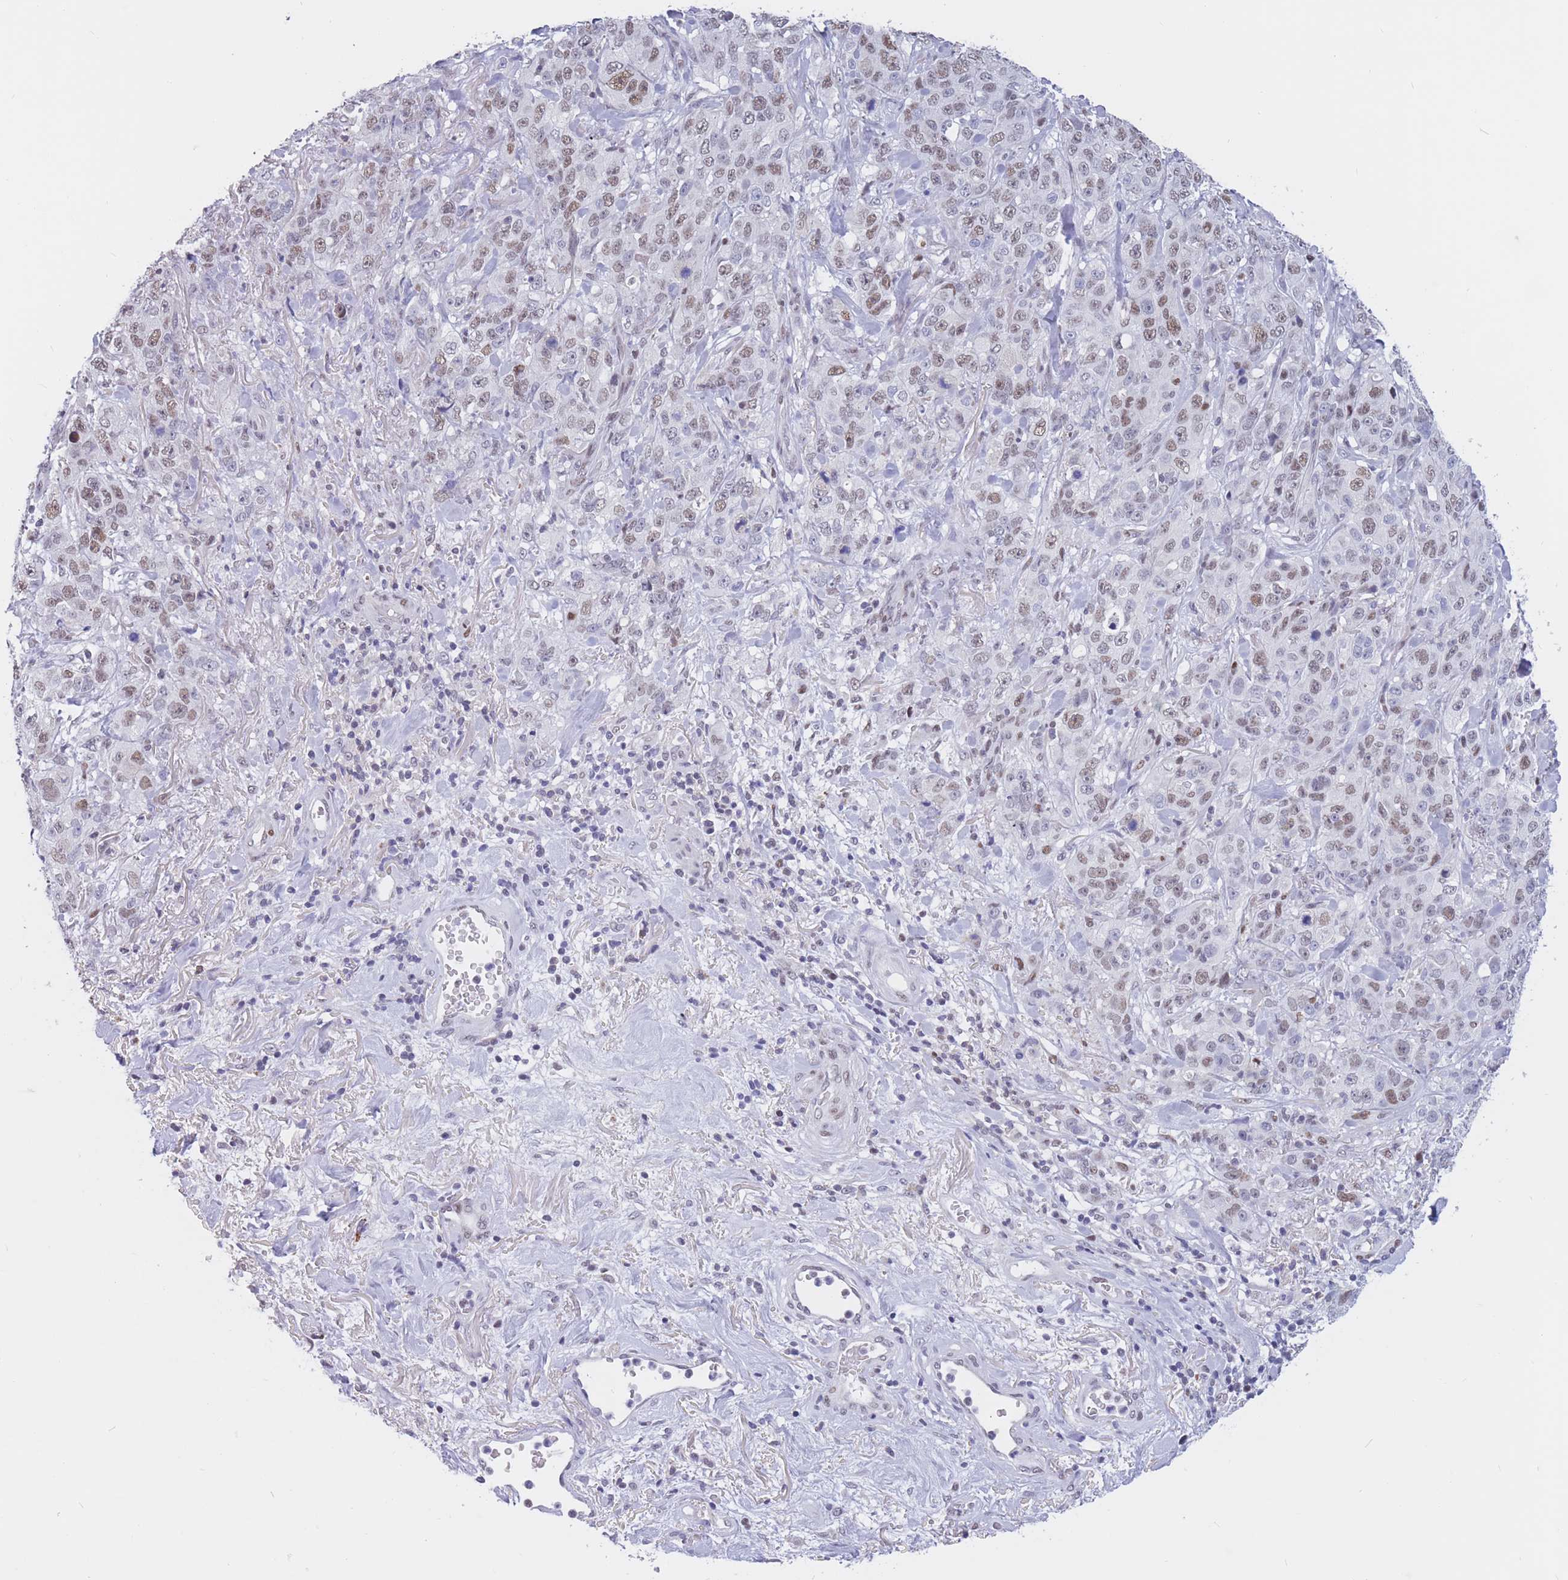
{"staining": {"intensity": "moderate", "quantity": "25%-75%", "location": "nuclear"}, "tissue": "stomach cancer", "cell_type": "Tumor cells", "image_type": "cancer", "snomed": [{"axis": "morphology", "description": "Adenocarcinoma, NOS"}, {"axis": "topography", "description": "Stomach"}], "caption": "Tumor cells demonstrate medium levels of moderate nuclear expression in about 25%-75% of cells in human stomach cancer (adenocarcinoma). (DAB IHC with brightfield microscopy, high magnification).", "gene": "NASP", "patient": {"sex": "male", "age": 48}}